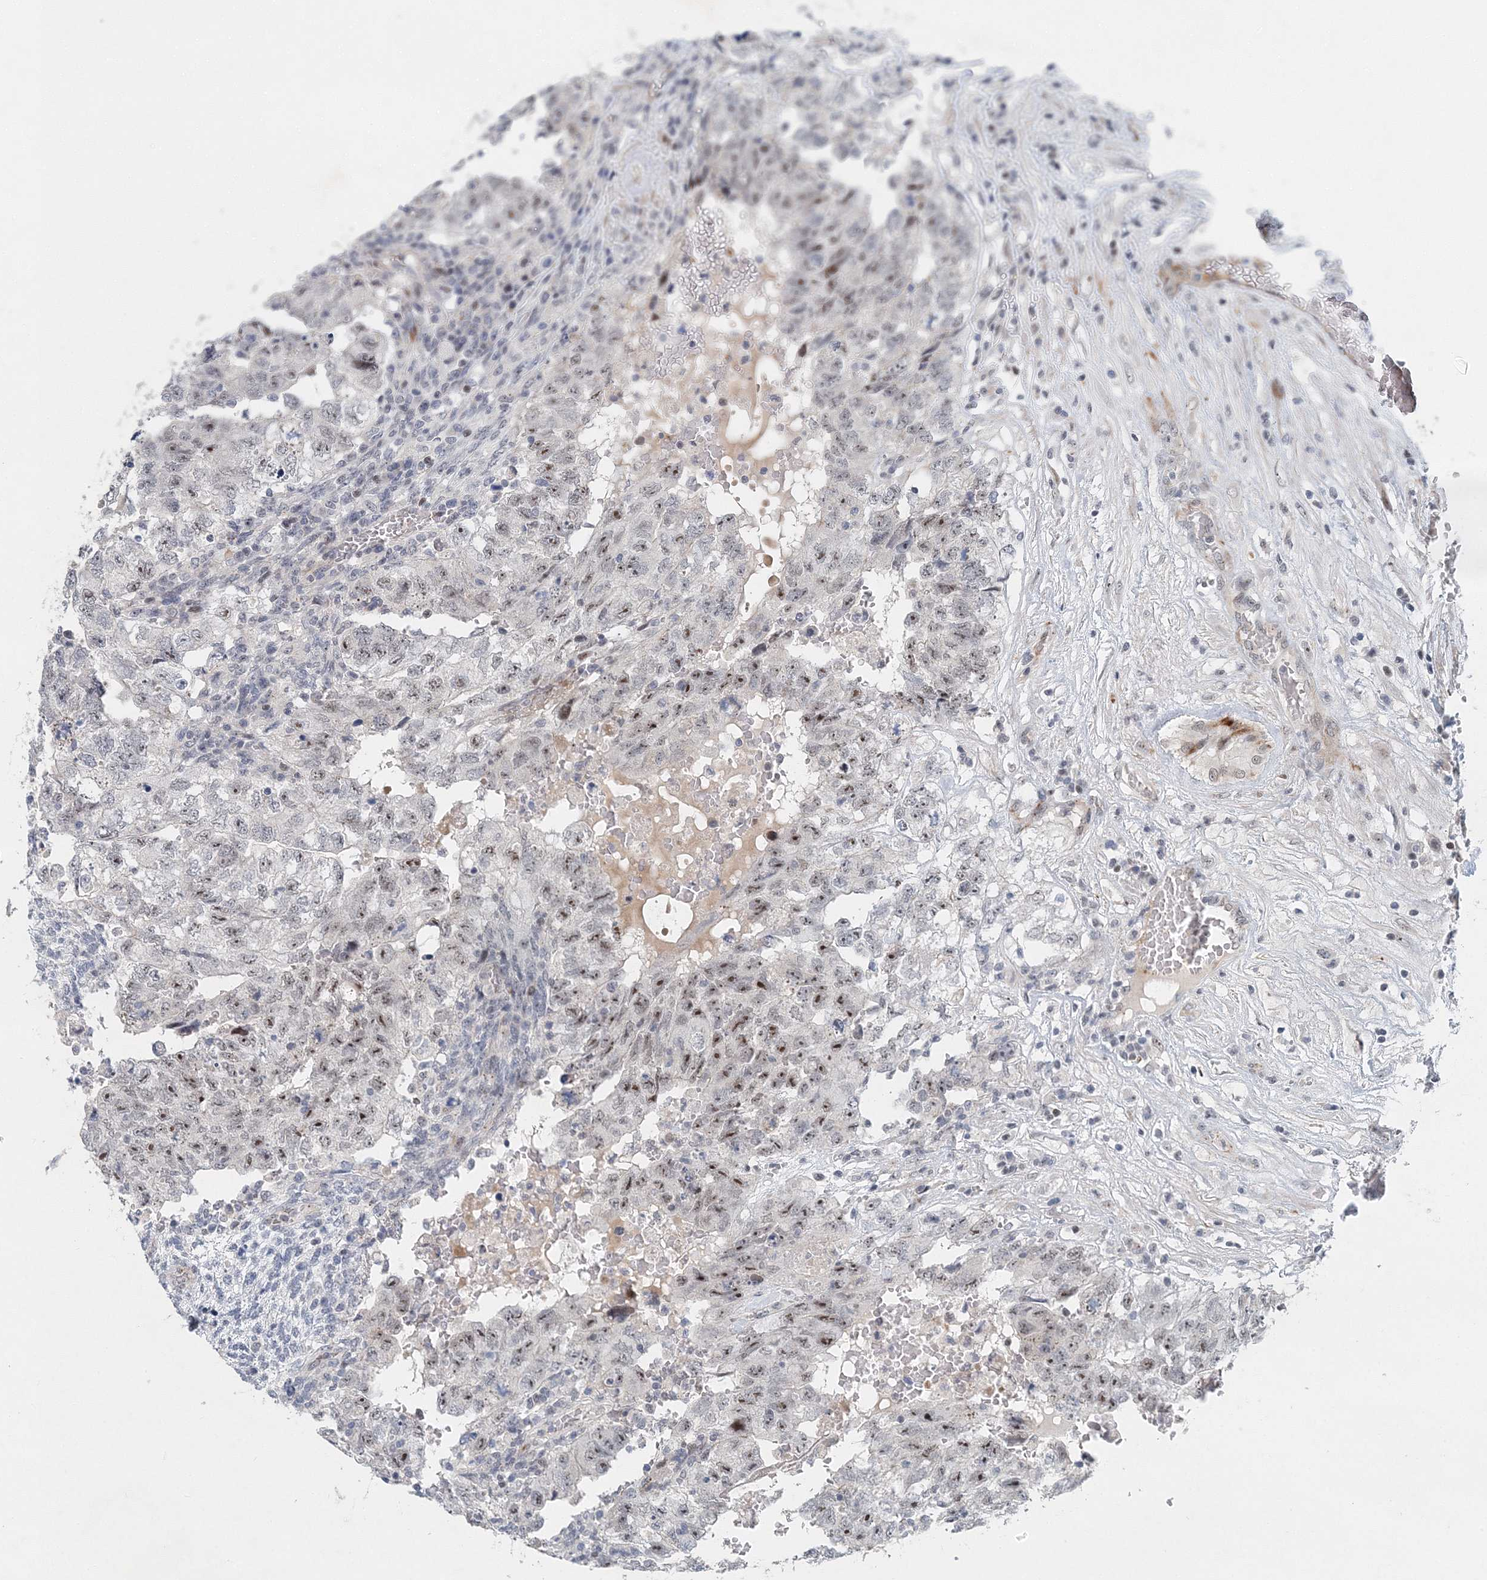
{"staining": {"intensity": "moderate", "quantity": ">75%", "location": "nuclear"}, "tissue": "testis cancer", "cell_type": "Tumor cells", "image_type": "cancer", "snomed": [{"axis": "morphology", "description": "Carcinoma, Embryonal, NOS"}, {"axis": "topography", "description": "Testis"}], "caption": "This photomicrograph demonstrates immunohistochemistry (IHC) staining of human testis cancer (embryonal carcinoma), with medium moderate nuclear positivity in approximately >75% of tumor cells.", "gene": "UIMC1", "patient": {"sex": "male", "age": 36}}